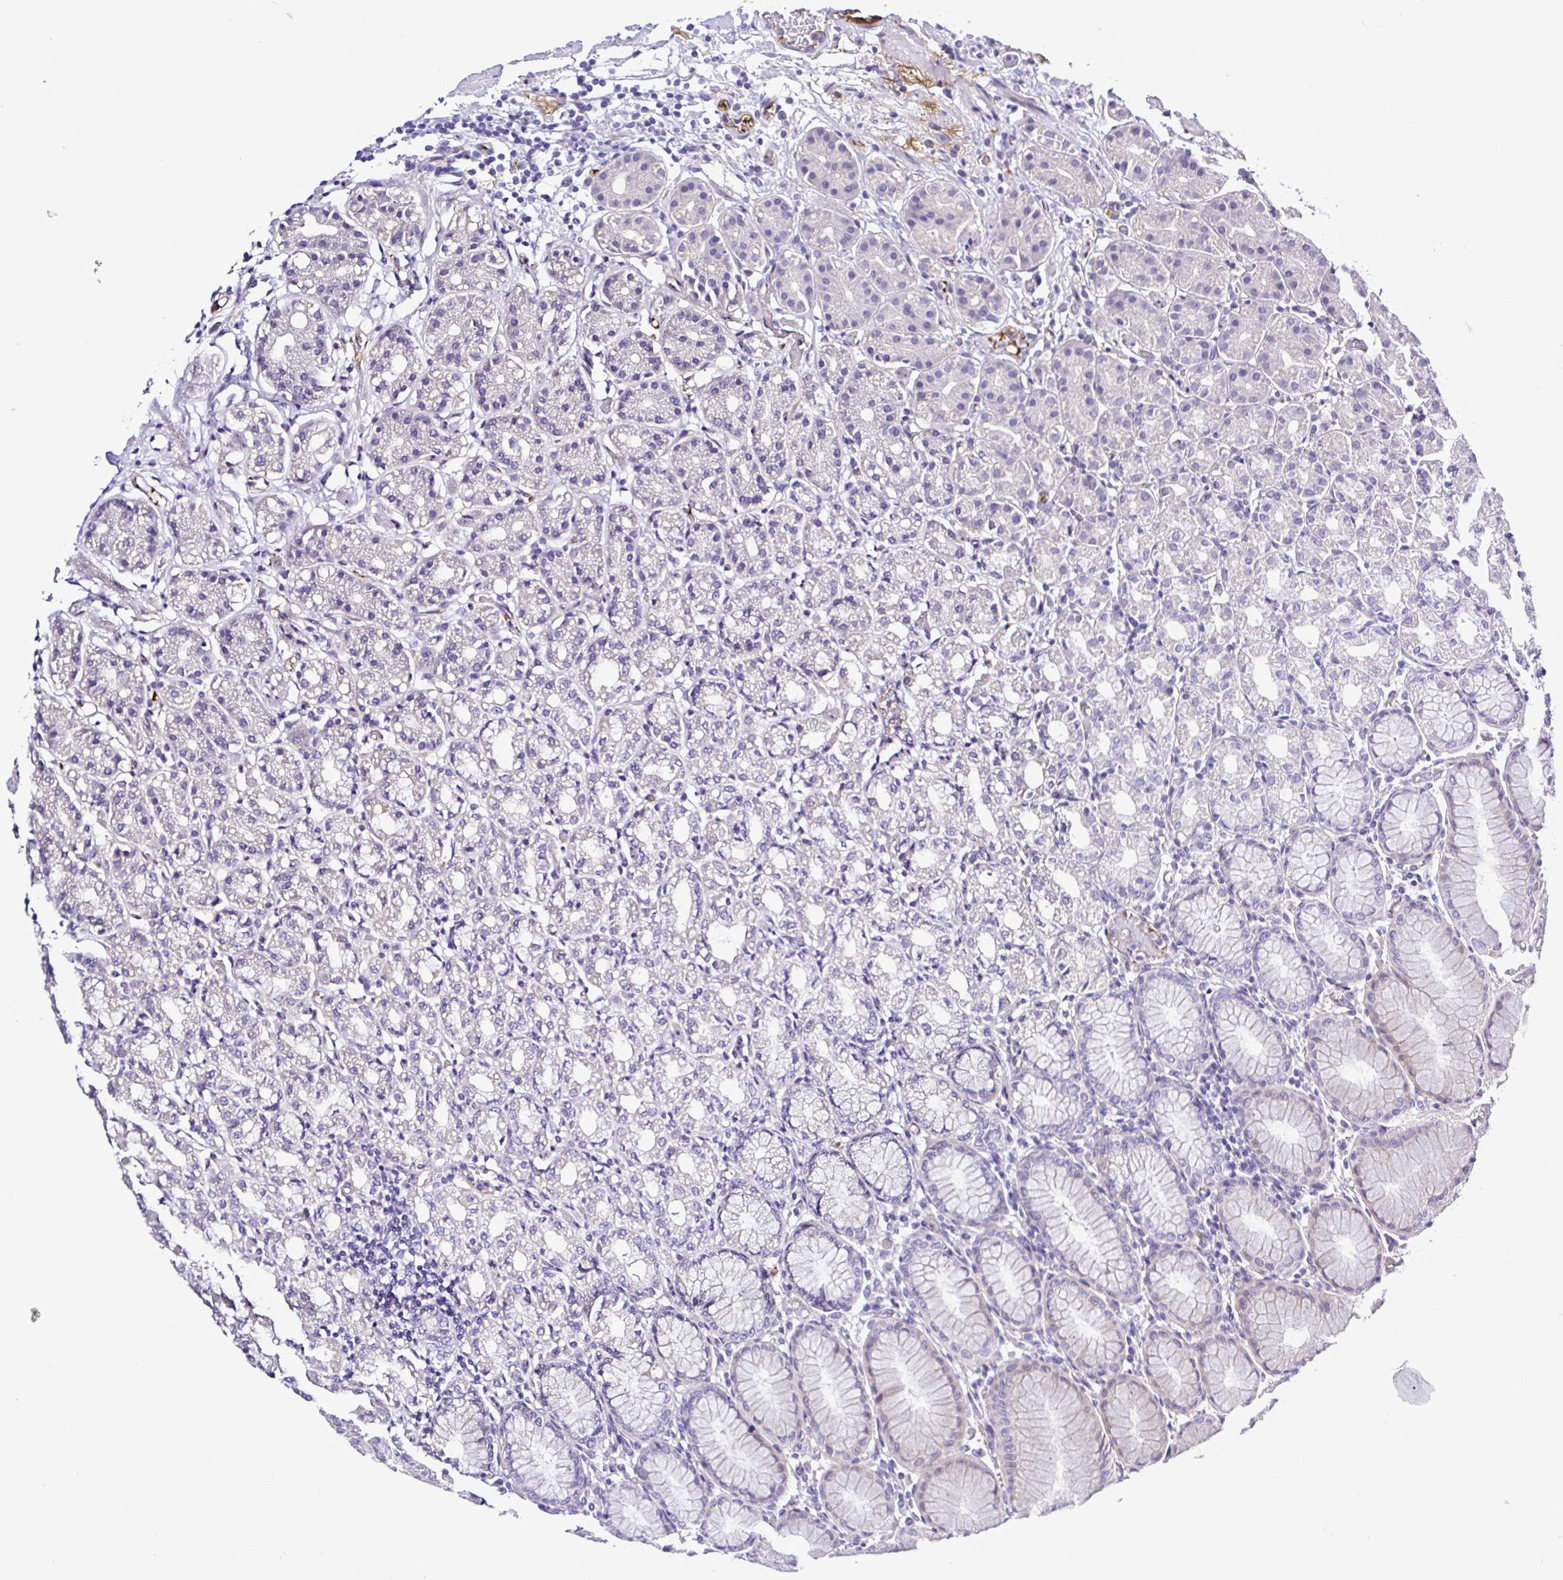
{"staining": {"intensity": "negative", "quantity": "none", "location": "none"}, "tissue": "stomach", "cell_type": "Glandular cells", "image_type": "normal", "snomed": [{"axis": "morphology", "description": "Normal tissue, NOS"}, {"axis": "topography", "description": "Stomach"}], "caption": "Glandular cells are negative for brown protein staining in benign stomach. (DAB immunohistochemistry (IHC), high magnification).", "gene": "GABBR2", "patient": {"sex": "female", "age": 57}}